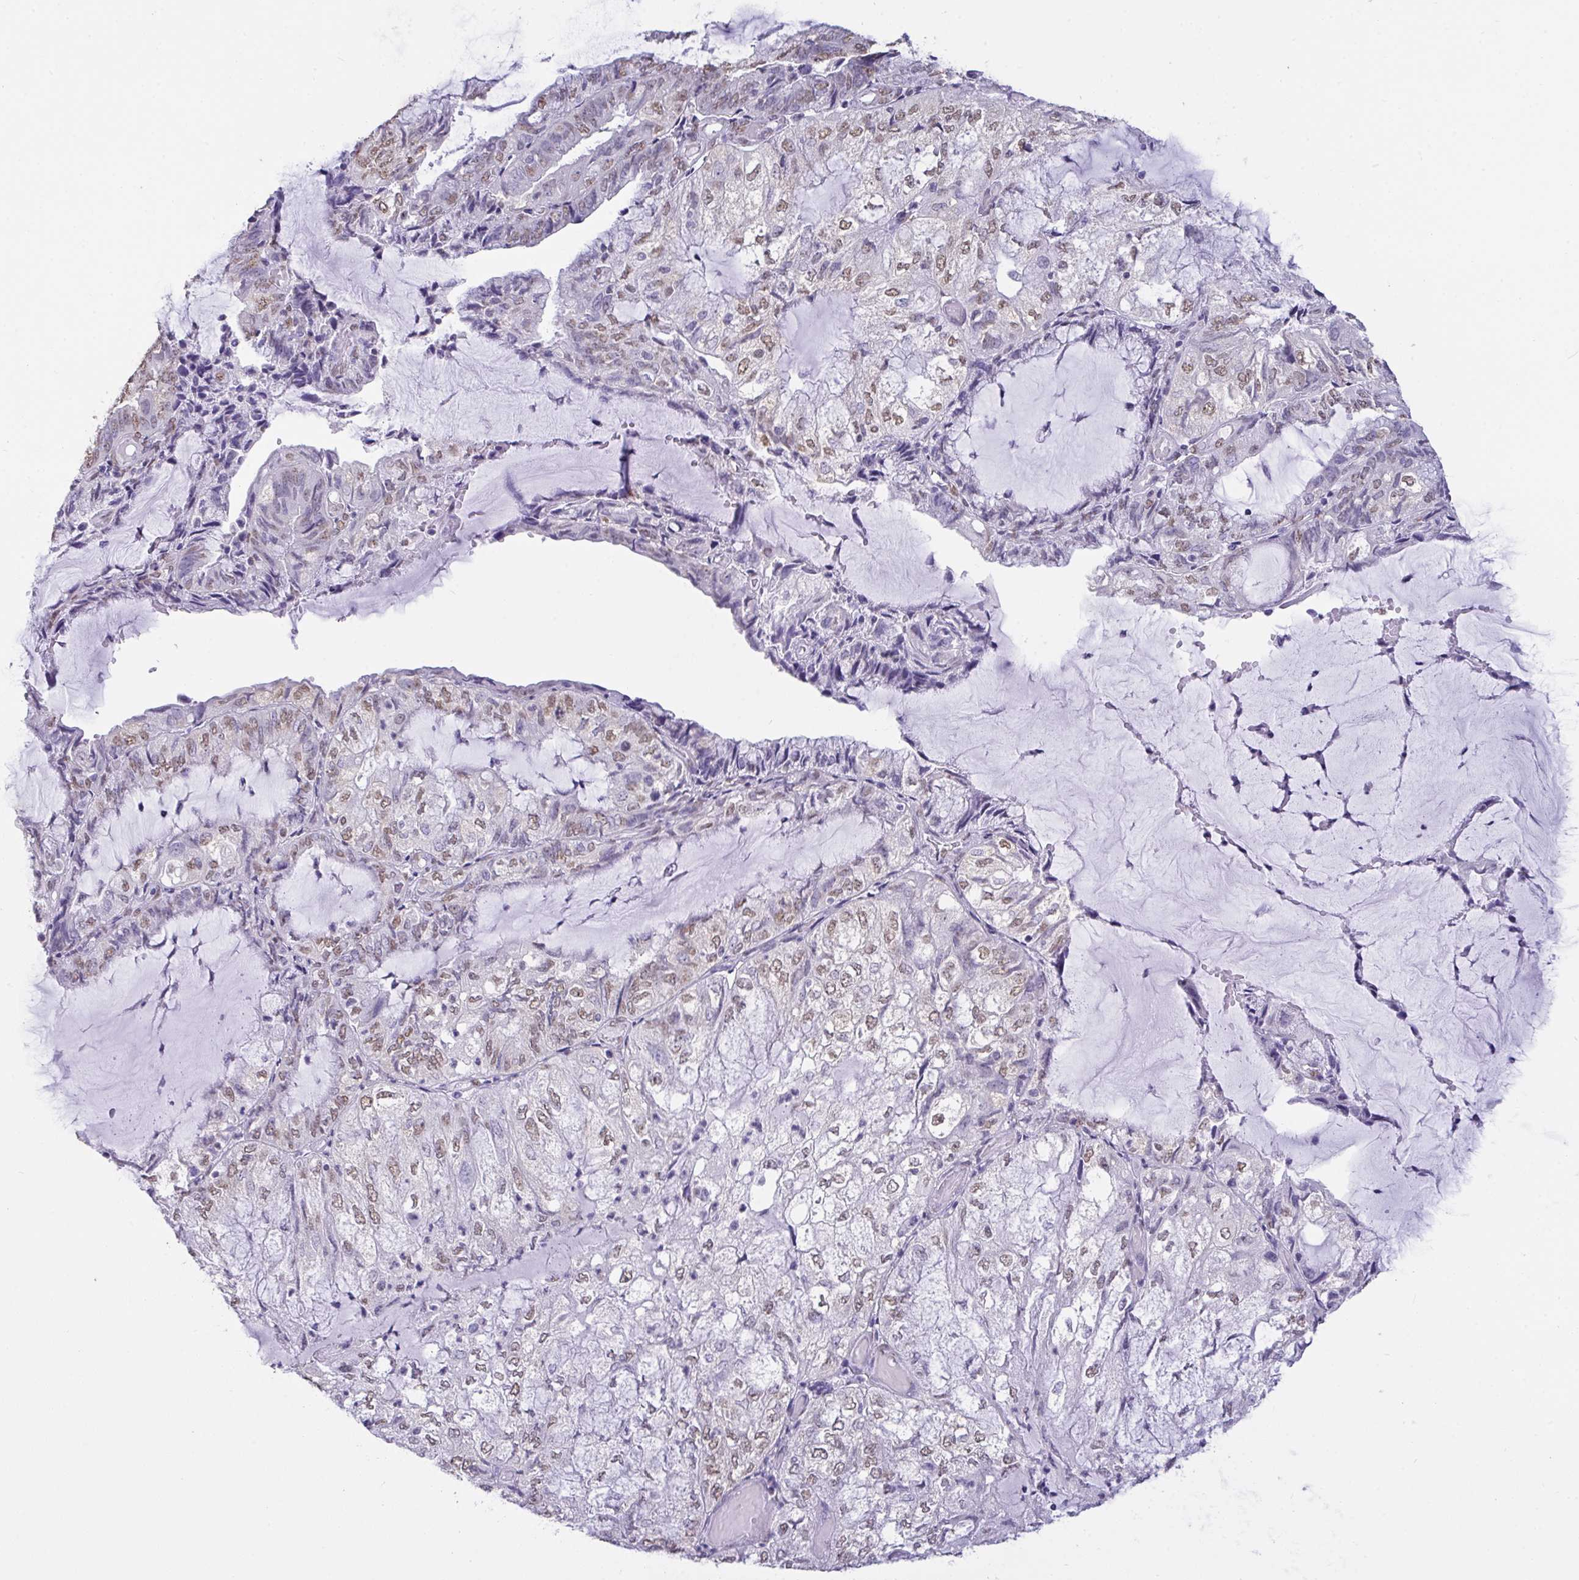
{"staining": {"intensity": "weak", "quantity": "25%-75%", "location": "nuclear"}, "tissue": "endometrial cancer", "cell_type": "Tumor cells", "image_type": "cancer", "snomed": [{"axis": "morphology", "description": "Adenocarcinoma, NOS"}, {"axis": "topography", "description": "Endometrium"}], "caption": "Brown immunohistochemical staining in human endometrial cancer reveals weak nuclear expression in approximately 25%-75% of tumor cells. (Brightfield microscopy of DAB IHC at high magnification).", "gene": "SEMA6B", "patient": {"sex": "female", "age": 81}}